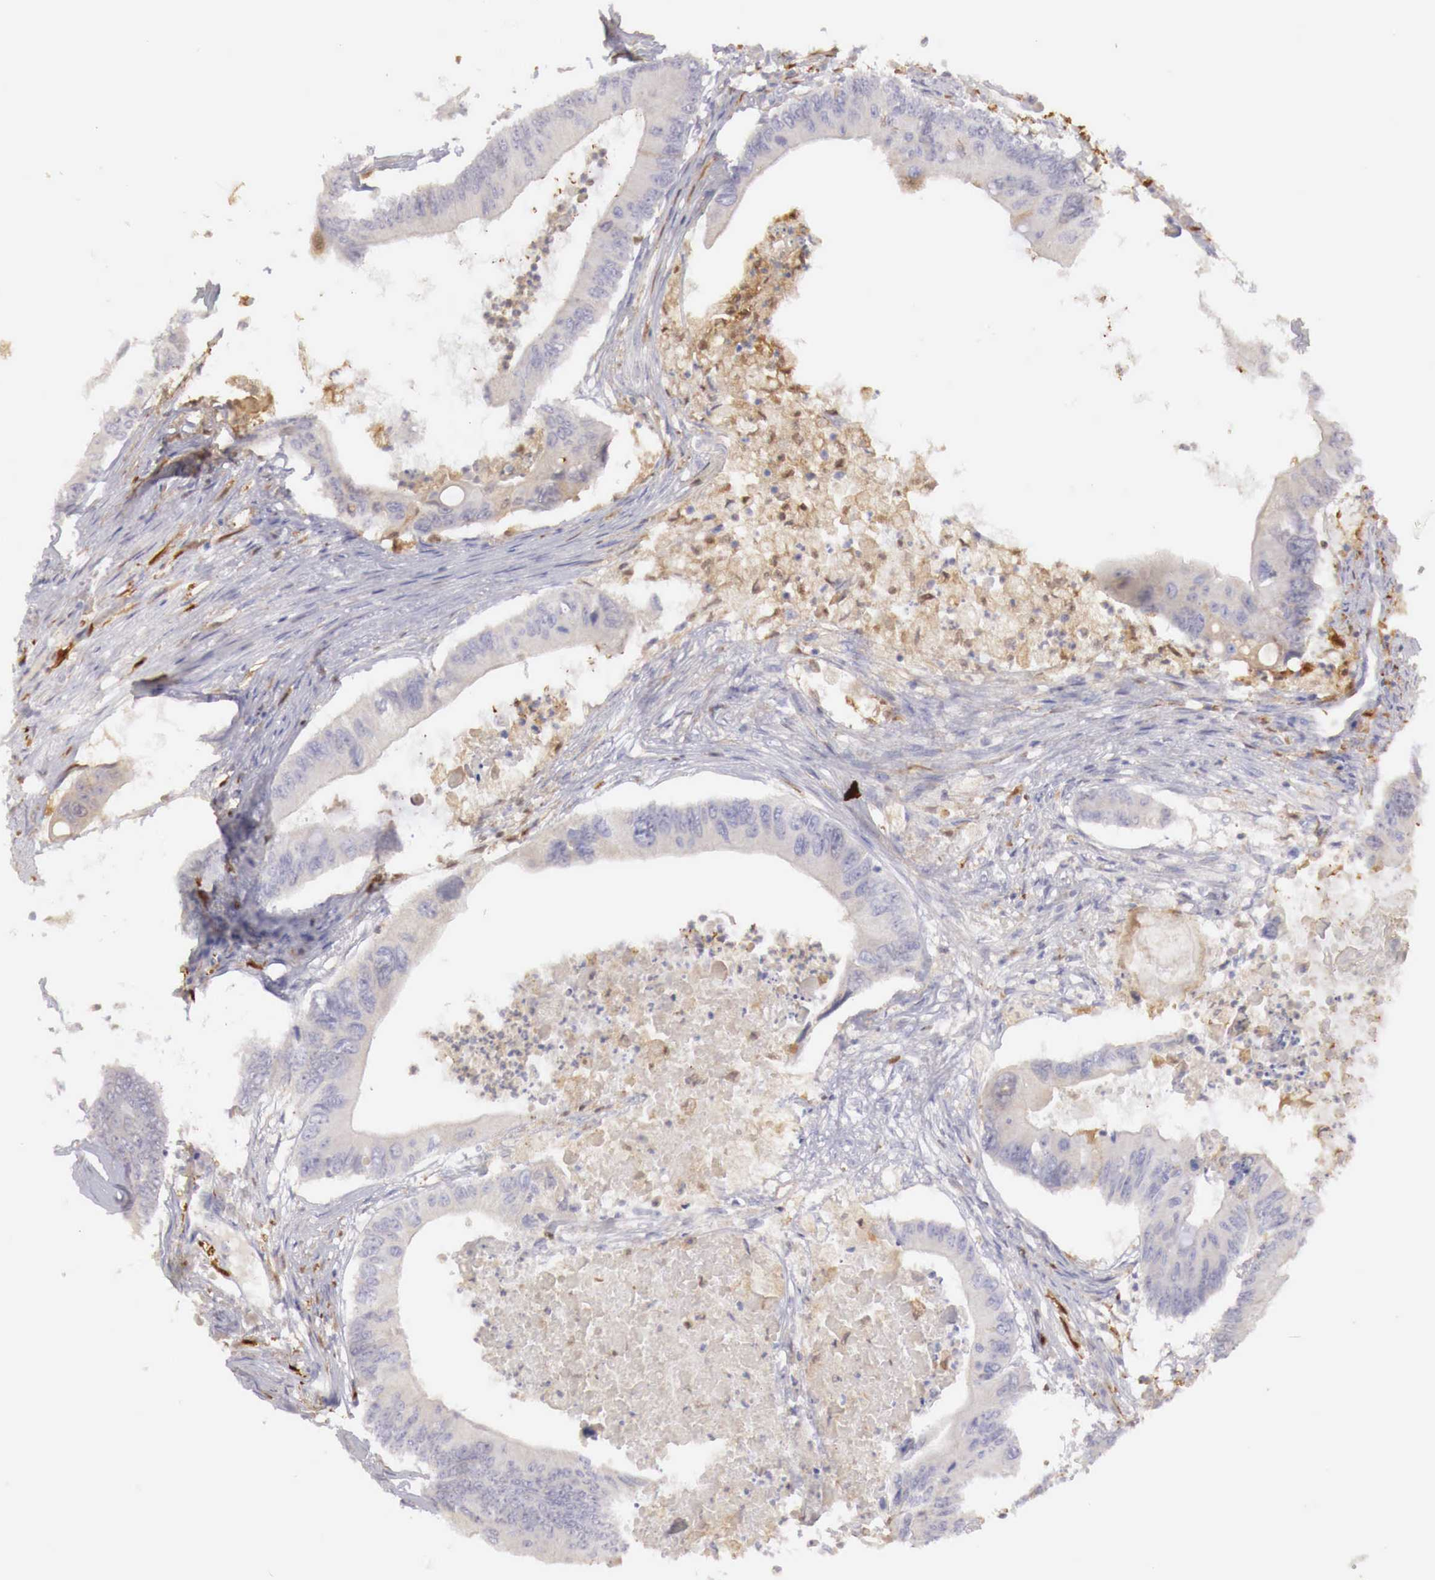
{"staining": {"intensity": "weak", "quantity": "25%-75%", "location": "cytoplasmic/membranous"}, "tissue": "colorectal cancer", "cell_type": "Tumor cells", "image_type": "cancer", "snomed": [{"axis": "morphology", "description": "Adenocarcinoma, NOS"}, {"axis": "topography", "description": "Colon"}], "caption": "The image demonstrates staining of colorectal cancer, revealing weak cytoplasmic/membranous protein expression (brown color) within tumor cells.", "gene": "RENBP", "patient": {"sex": "male", "age": 65}}